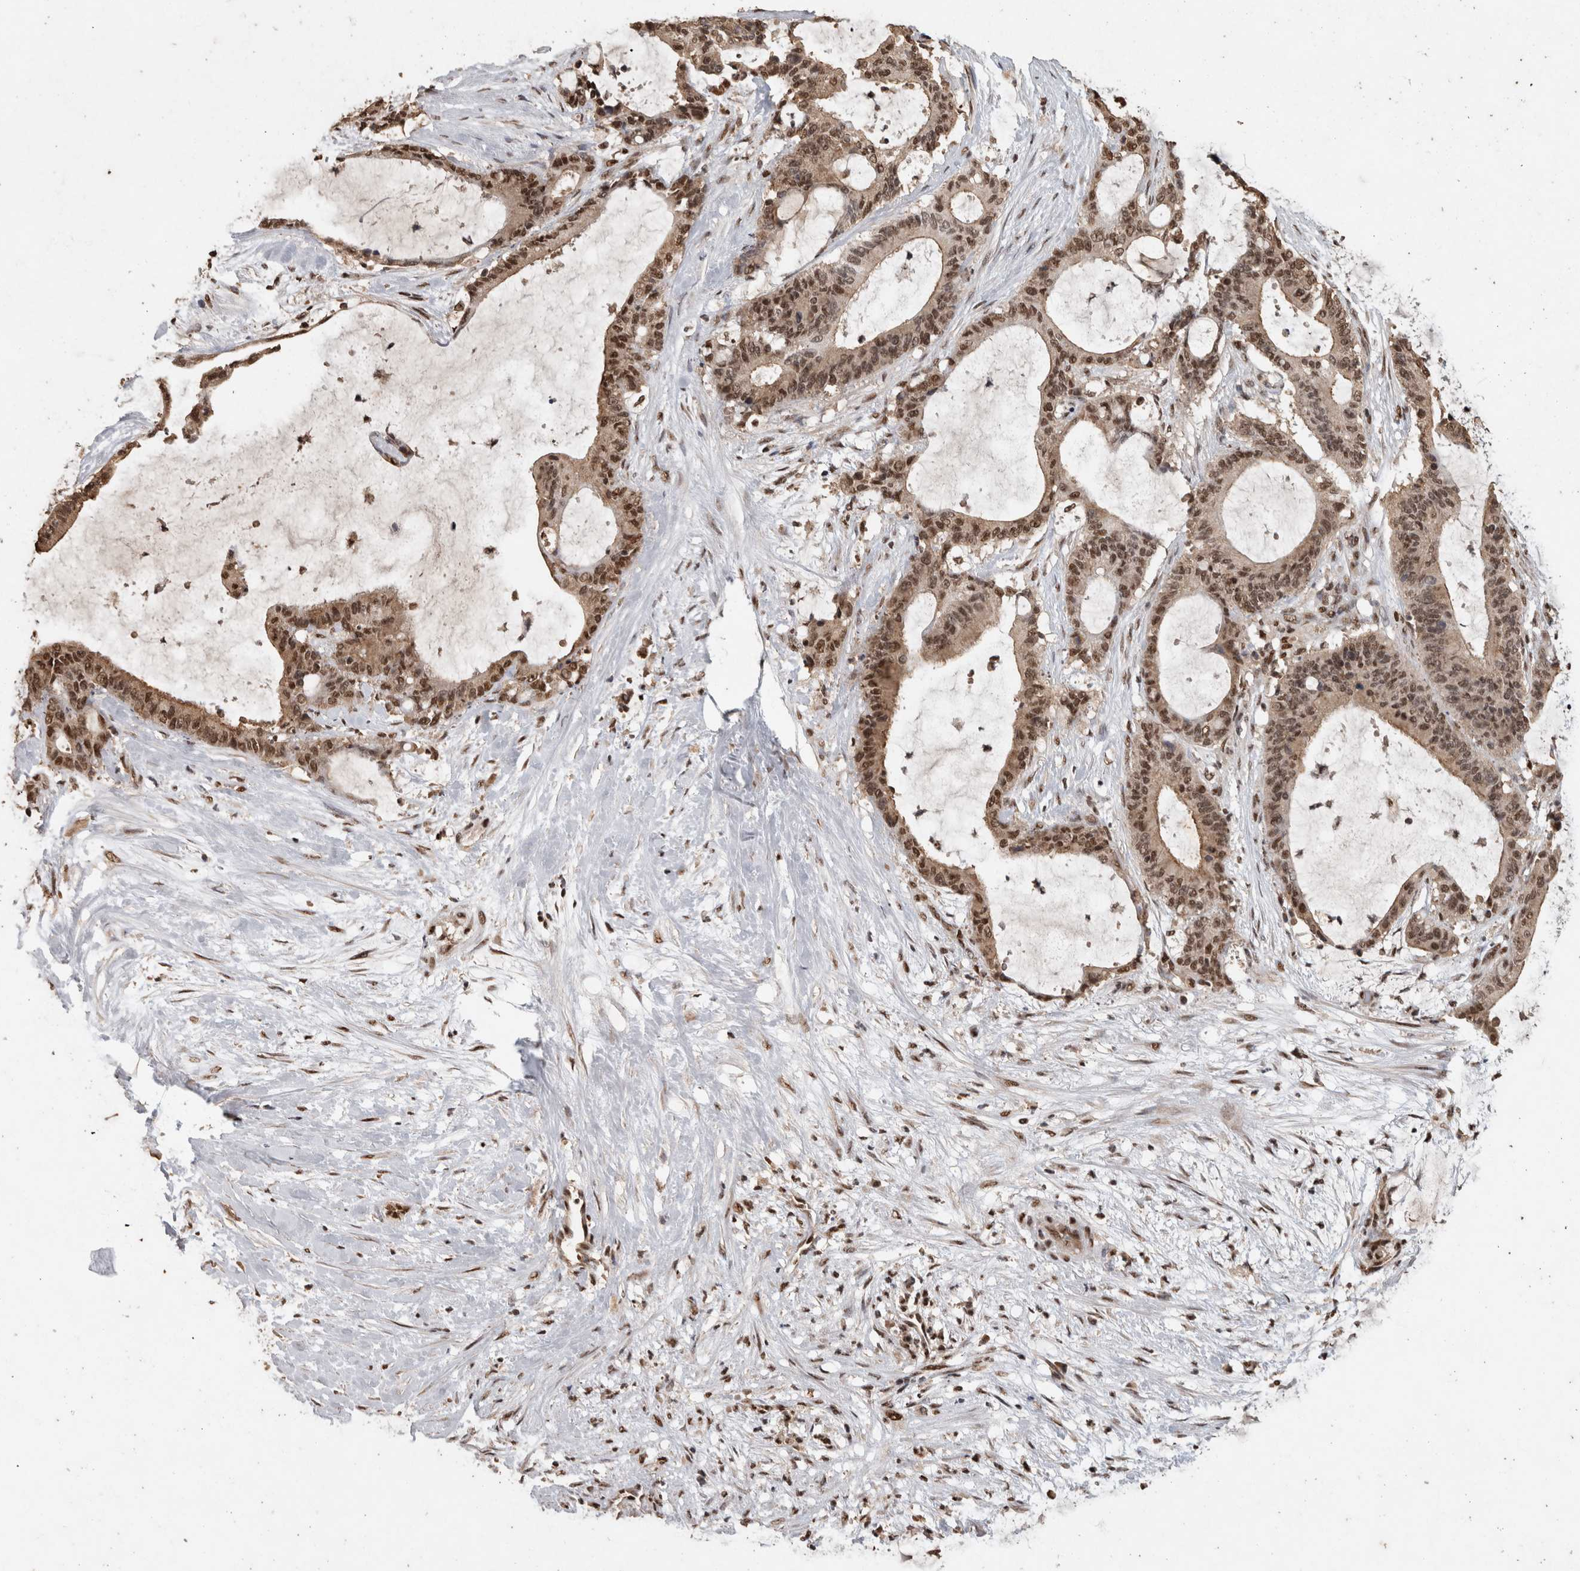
{"staining": {"intensity": "moderate", "quantity": ">75%", "location": "cytoplasmic/membranous,nuclear"}, "tissue": "liver cancer", "cell_type": "Tumor cells", "image_type": "cancer", "snomed": [{"axis": "morphology", "description": "Cholangiocarcinoma"}, {"axis": "topography", "description": "Liver"}], "caption": "Immunohistochemistry (IHC) (DAB) staining of human liver cancer (cholangiocarcinoma) displays moderate cytoplasmic/membranous and nuclear protein staining in approximately >75% of tumor cells.", "gene": "RAD50", "patient": {"sex": "female", "age": 73}}